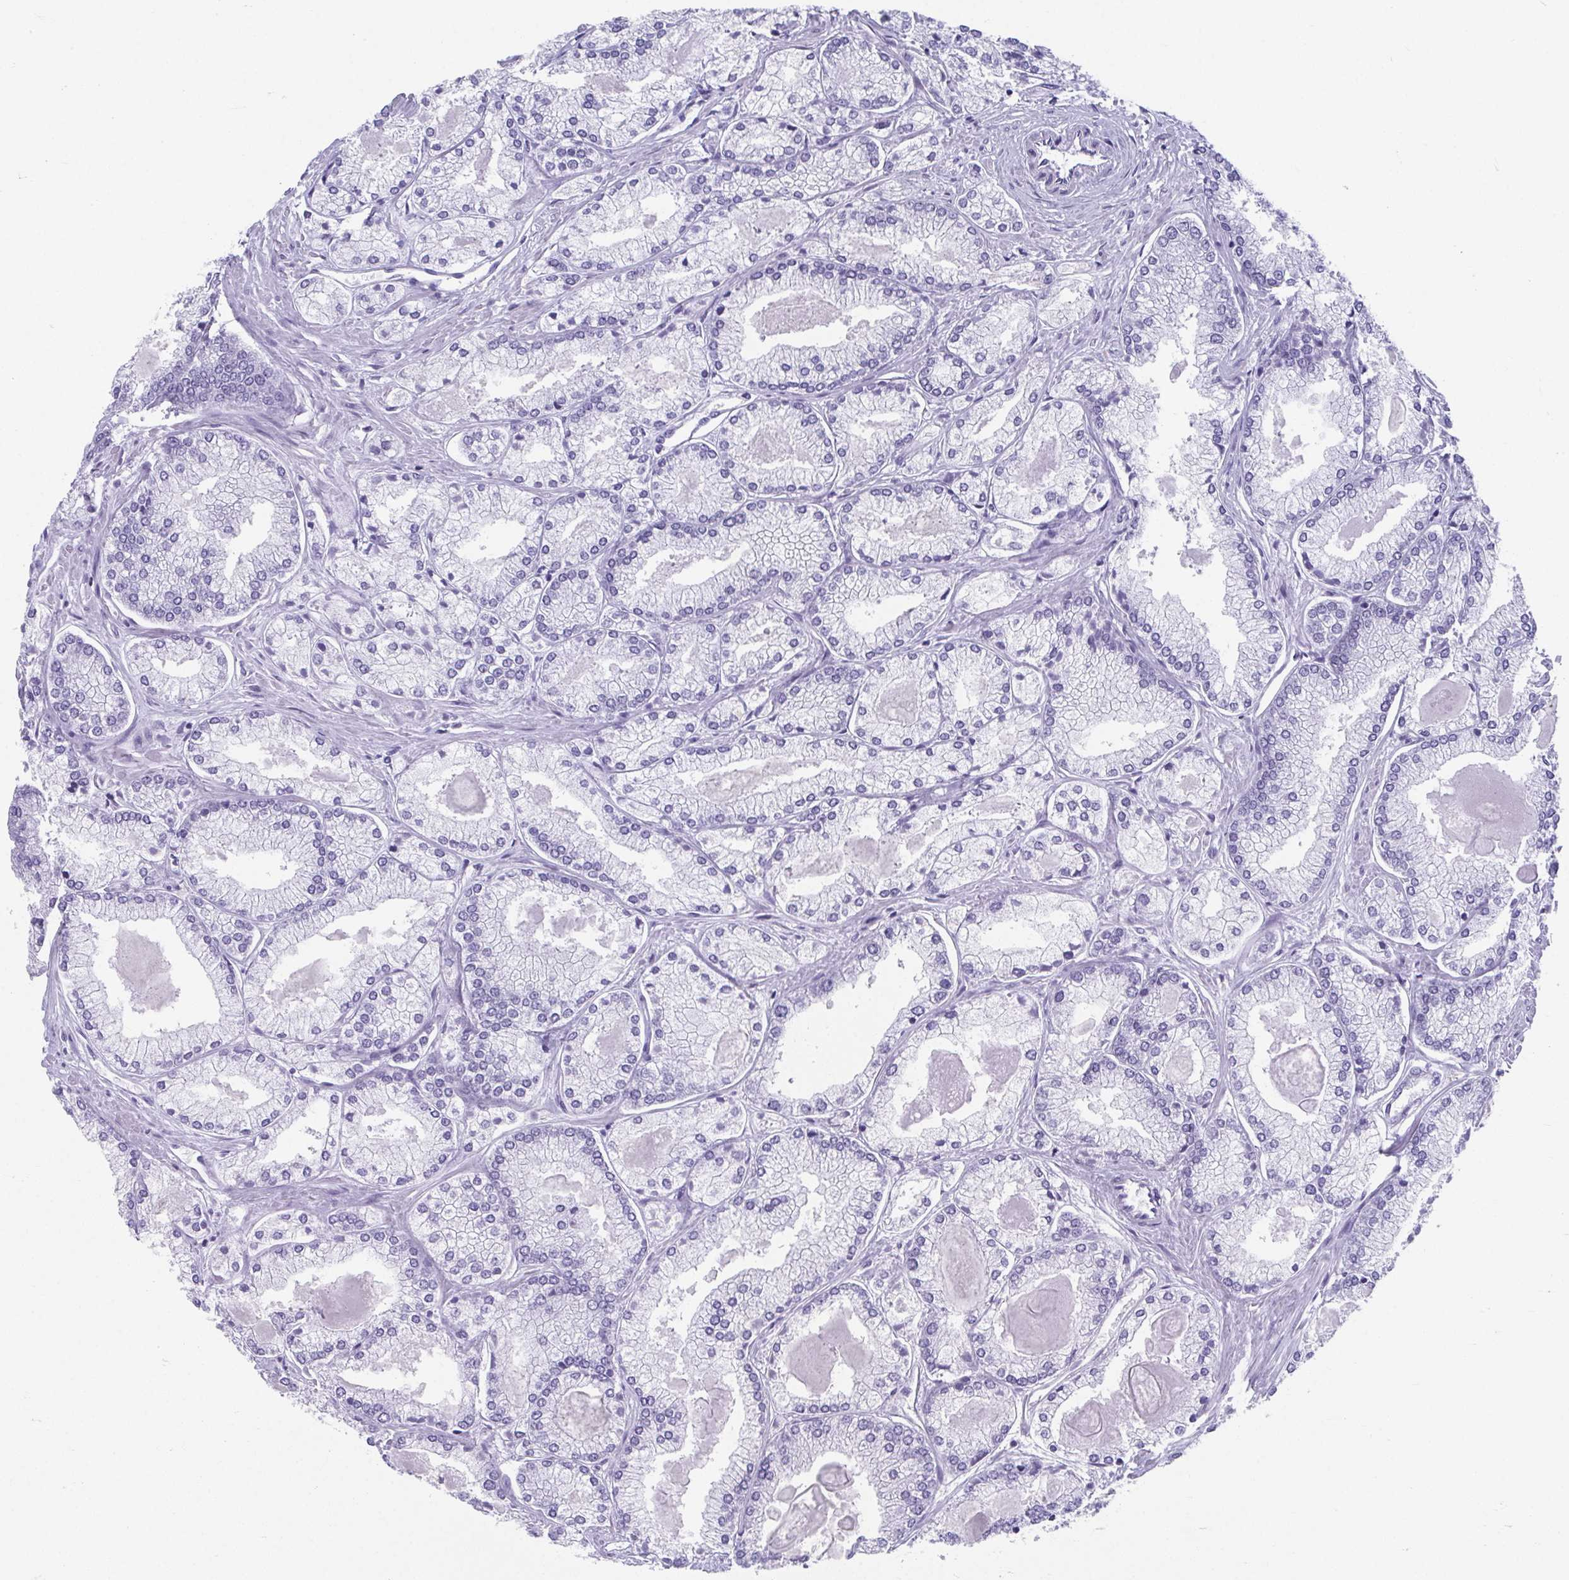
{"staining": {"intensity": "negative", "quantity": "none", "location": "none"}, "tissue": "prostate cancer", "cell_type": "Tumor cells", "image_type": "cancer", "snomed": [{"axis": "morphology", "description": "Adenocarcinoma, High grade"}, {"axis": "topography", "description": "Prostate"}], "caption": "This histopathology image is of prostate adenocarcinoma (high-grade) stained with IHC to label a protein in brown with the nuclei are counter-stained blue. There is no positivity in tumor cells. (DAB IHC, high magnification).", "gene": "GHRL", "patient": {"sex": "male", "age": 68}}